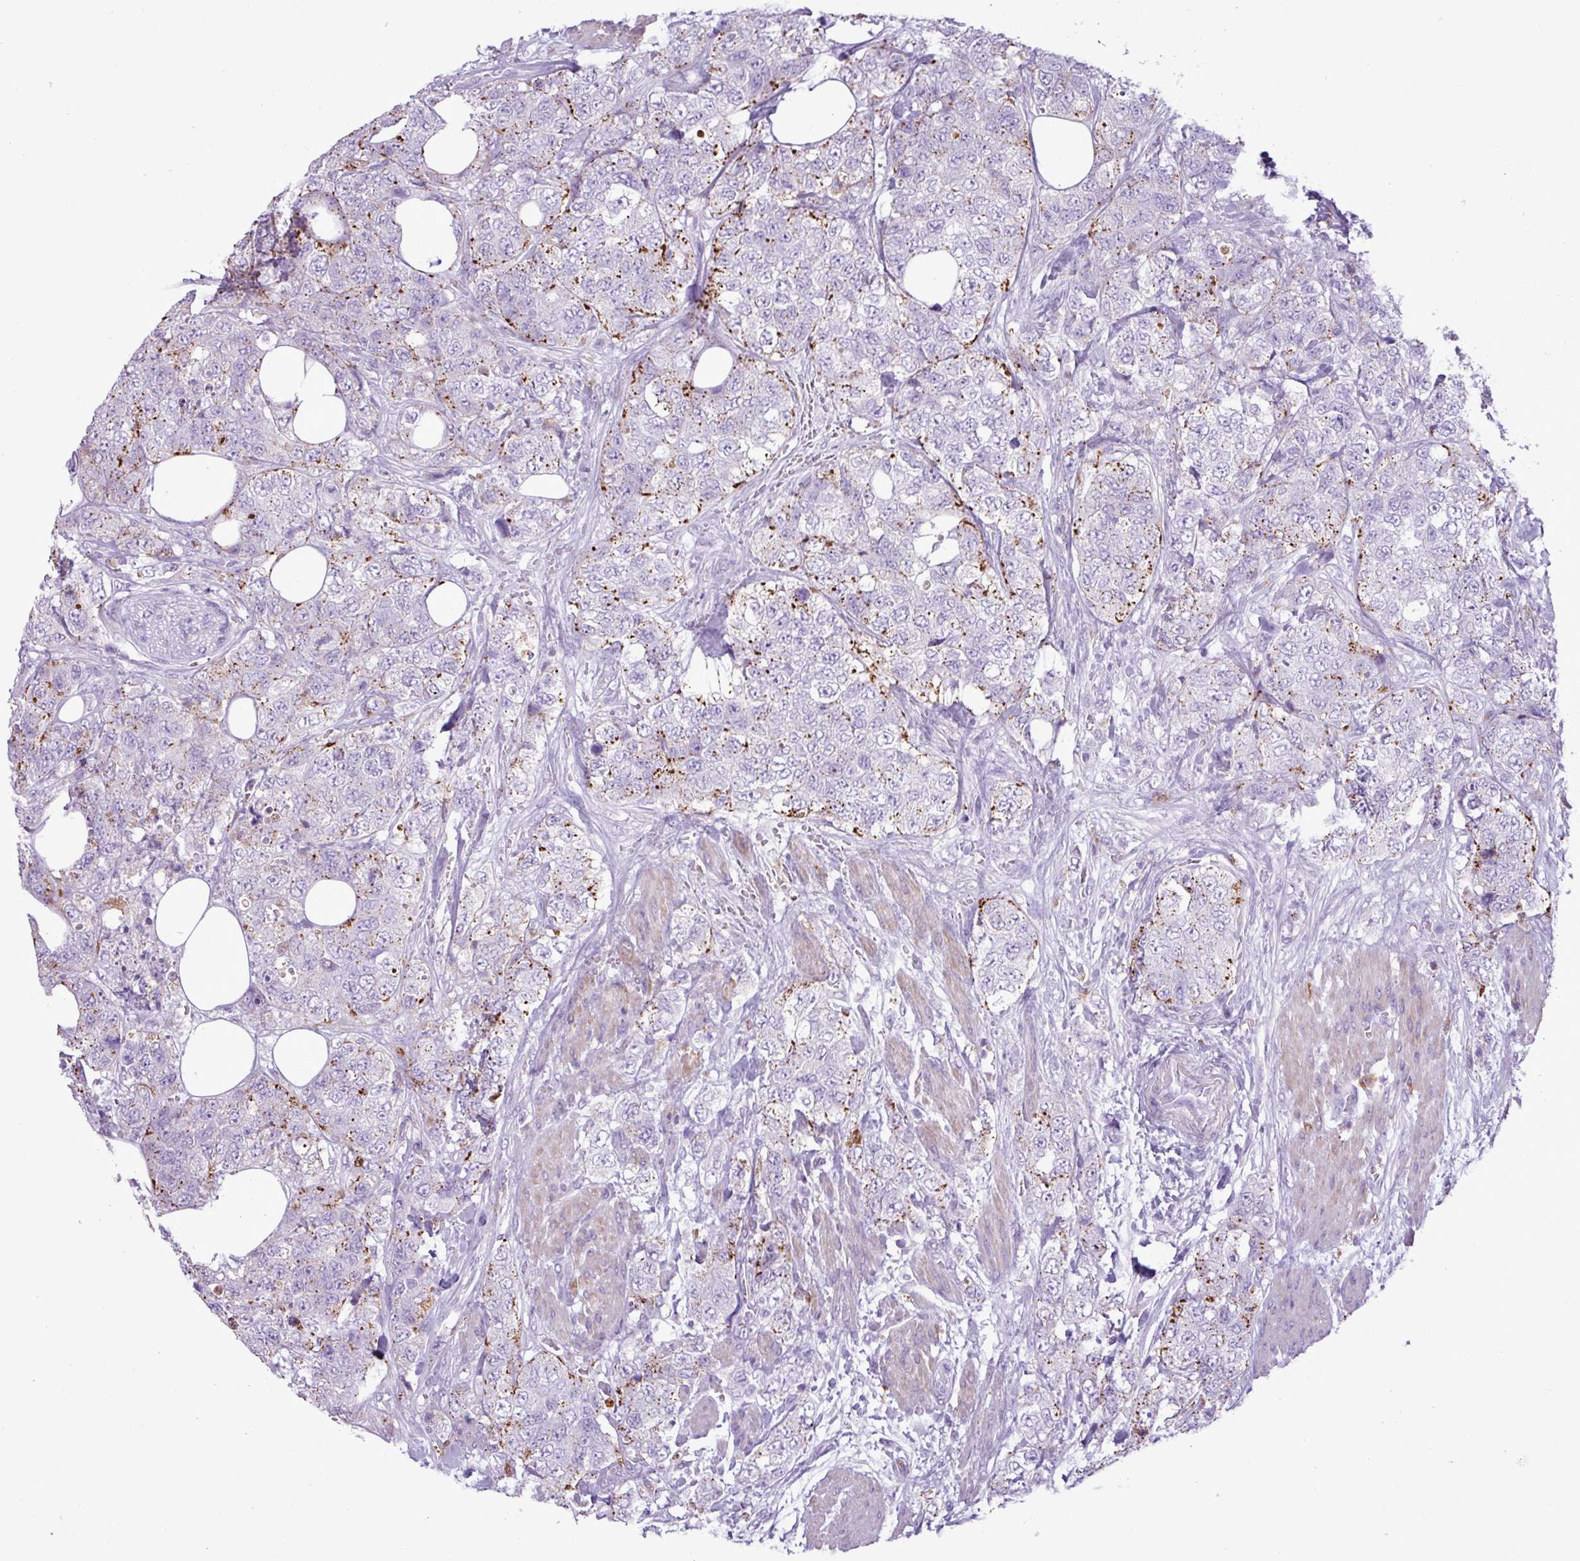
{"staining": {"intensity": "moderate", "quantity": "<25%", "location": "cytoplasmic/membranous"}, "tissue": "urothelial cancer", "cell_type": "Tumor cells", "image_type": "cancer", "snomed": [{"axis": "morphology", "description": "Urothelial carcinoma, High grade"}, {"axis": "topography", "description": "Urinary bladder"}], "caption": "The photomicrograph demonstrates staining of urothelial carcinoma (high-grade), revealing moderate cytoplasmic/membranous protein staining (brown color) within tumor cells.", "gene": "TMEM200C", "patient": {"sex": "female", "age": 78}}